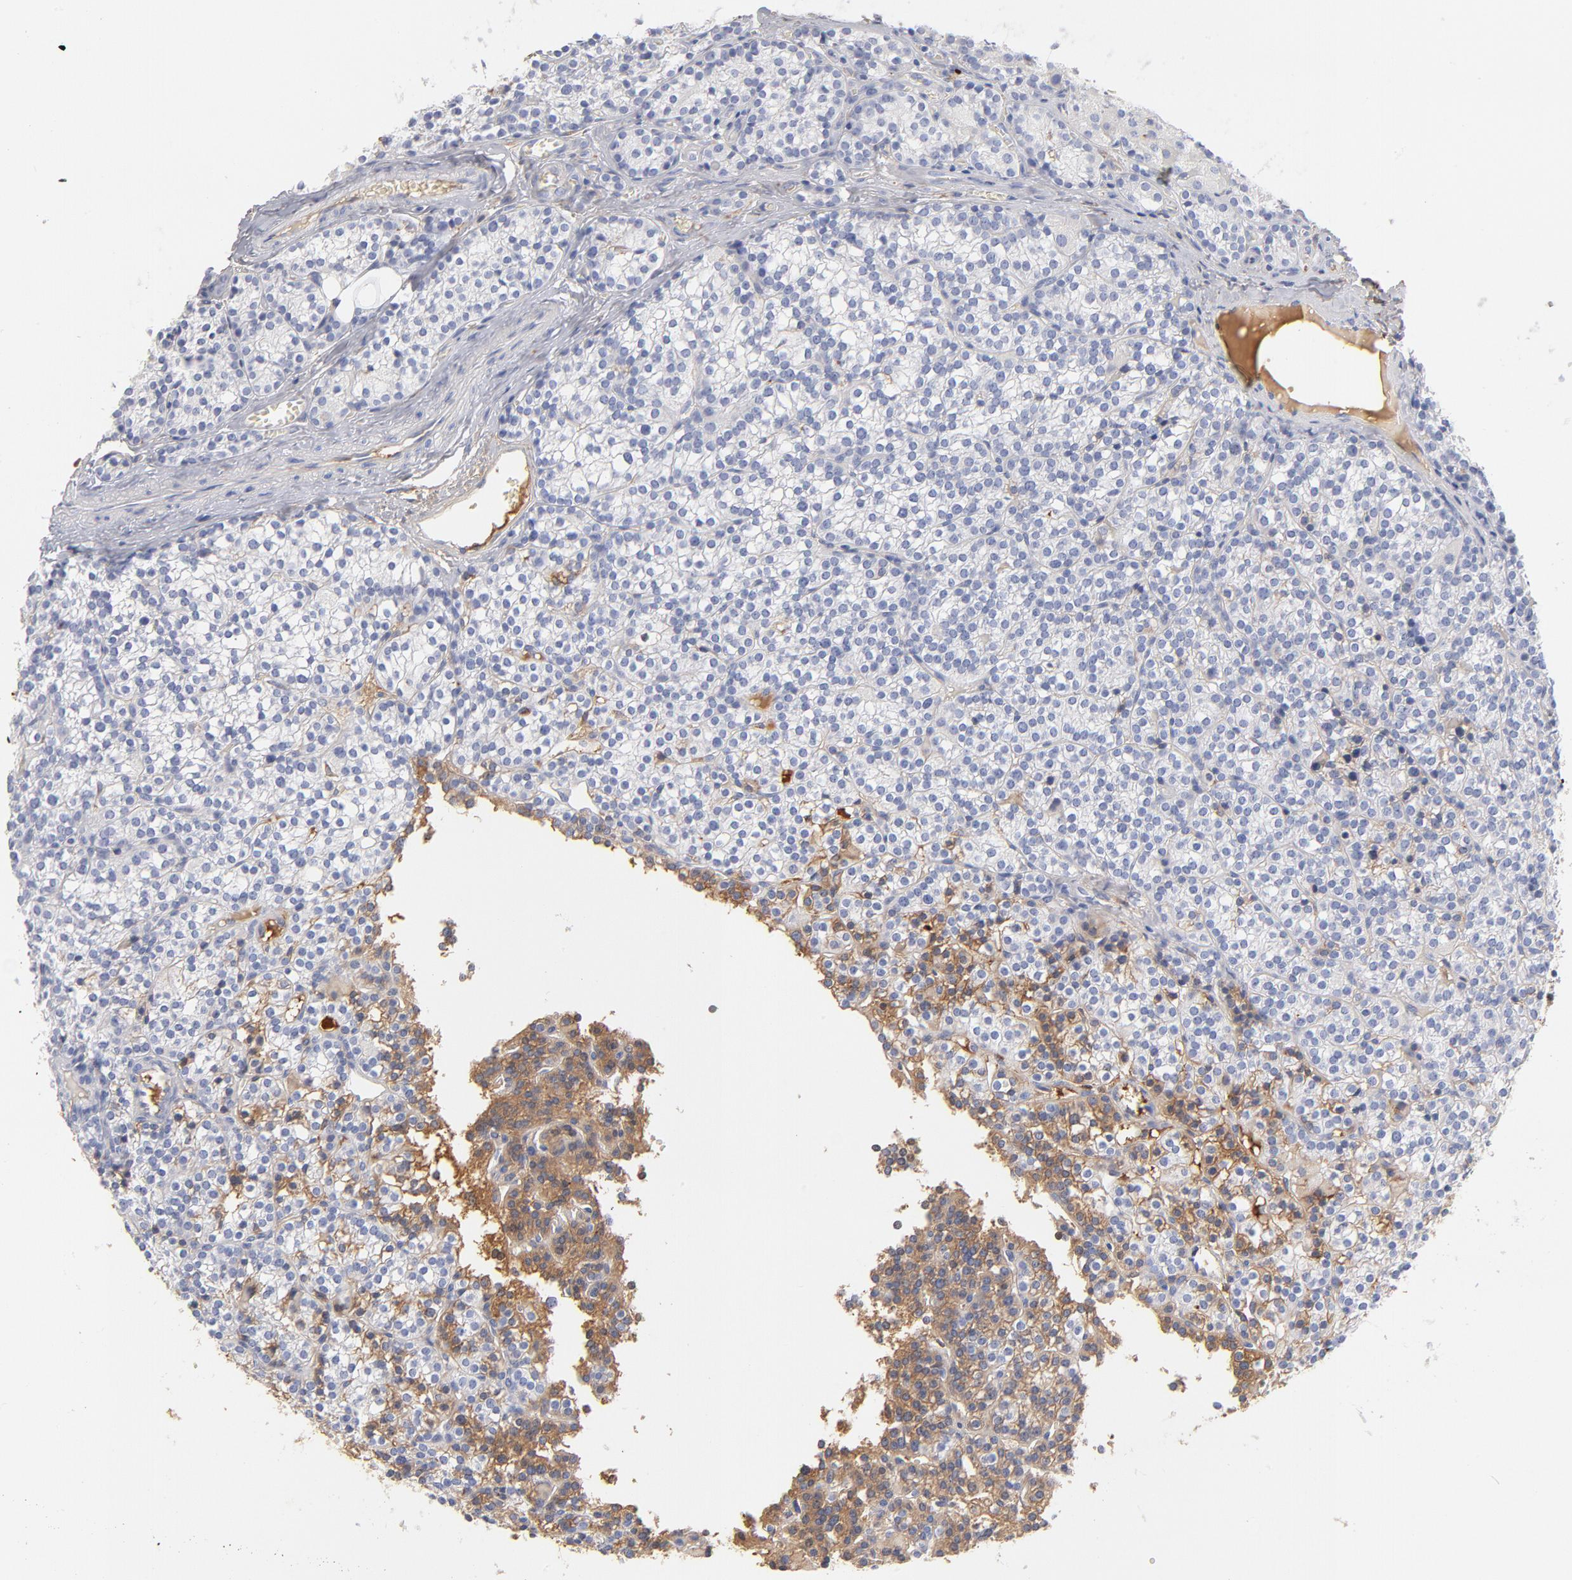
{"staining": {"intensity": "negative", "quantity": "none", "location": "none"}, "tissue": "parathyroid gland", "cell_type": "Glandular cells", "image_type": "normal", "snomed": [{"axis": "morphology", "description": "Normal tissue, NOS"}, {"axis": "topography", "description": "Parathyroid gland"}], "caption": "Glandular cells are negative for brown protein staining in unremarkable parathyroid gland.", "gene": "C3", "patient": {"sex": "female", "age": 50}}